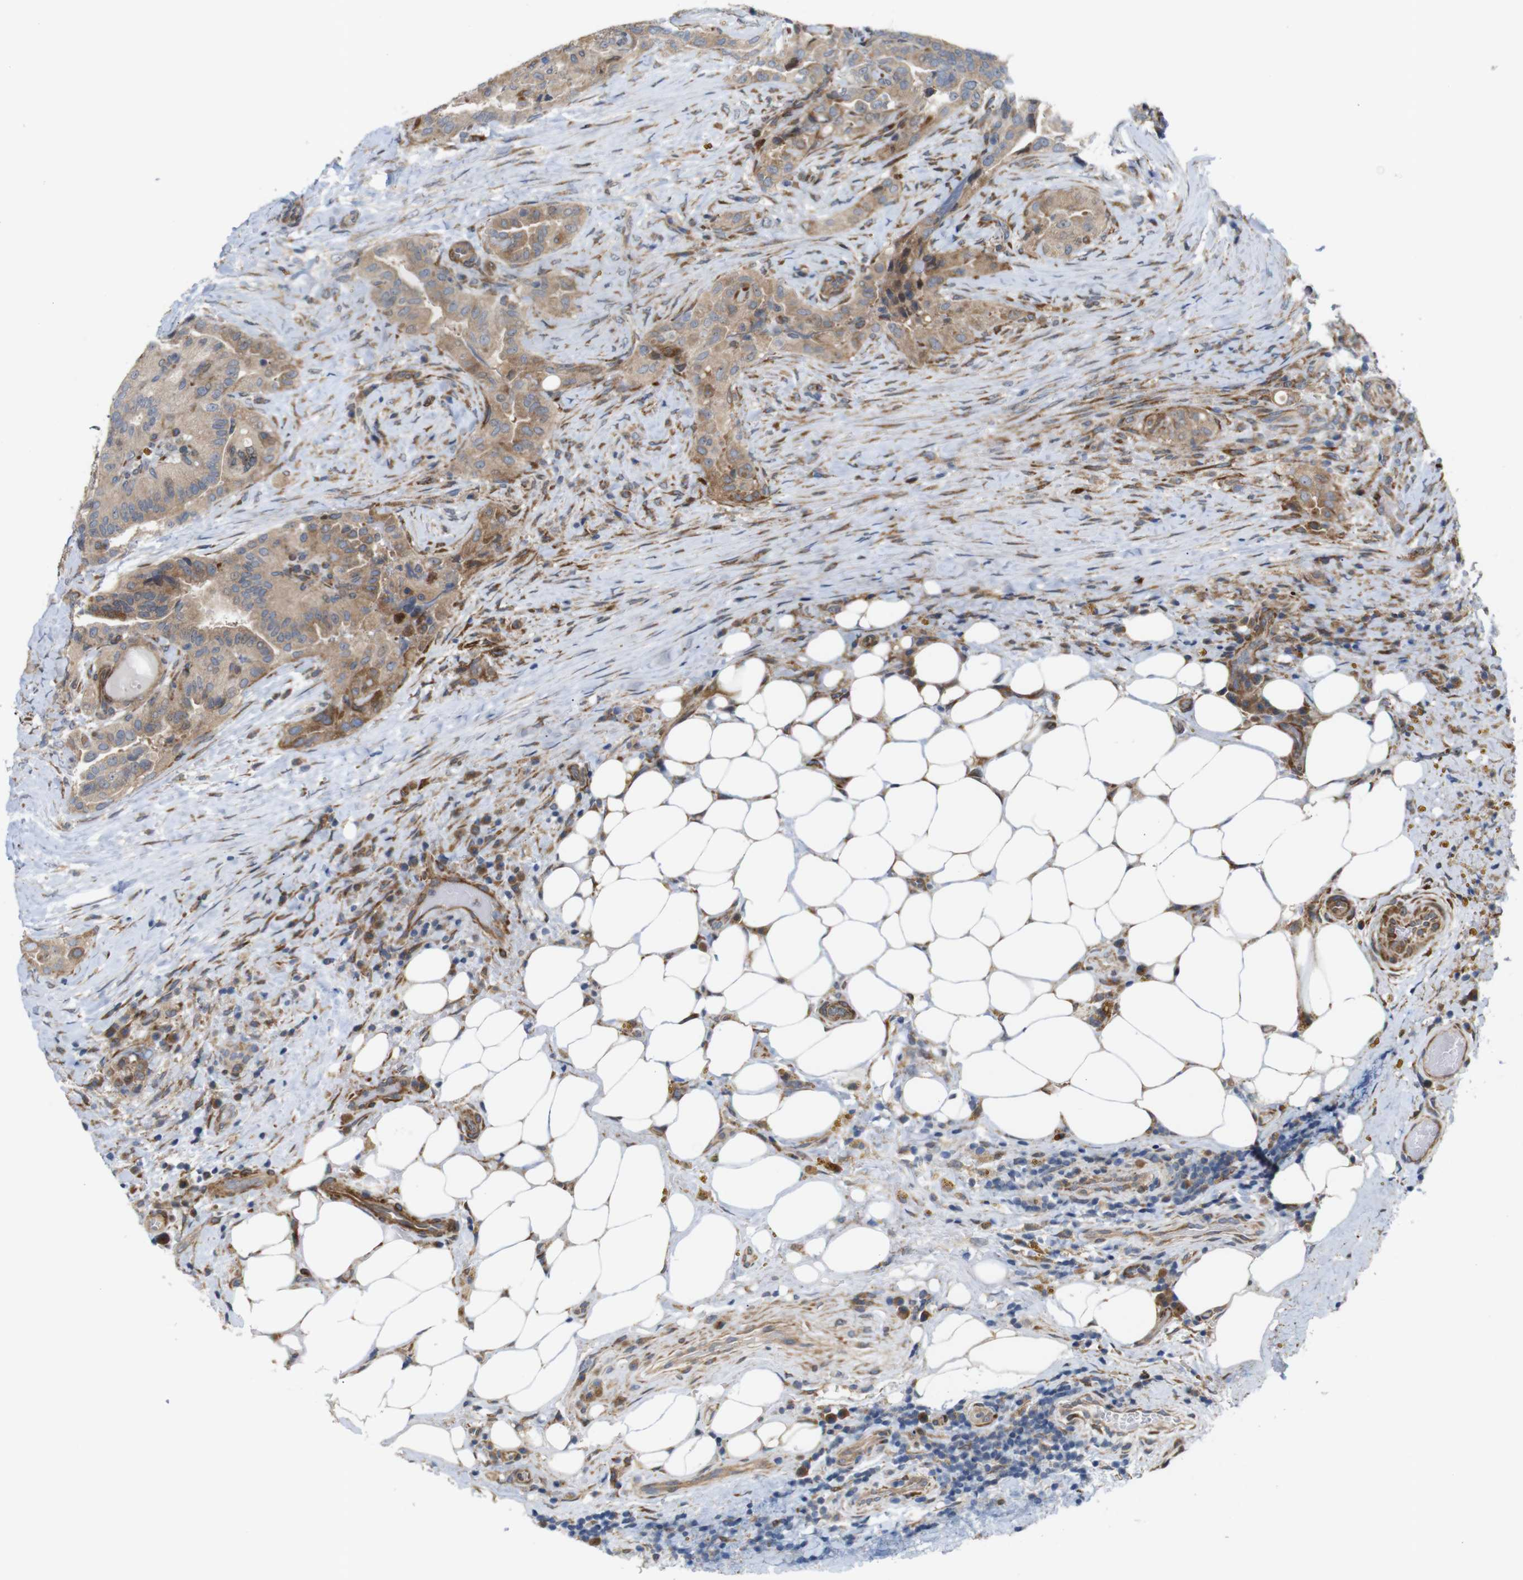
{"staining": {"intensity": "moderate", "quantity": ">75%", "location": "cytoplasmic/membranous"}, "tissue": "thyroid cancer", "cell_type": "Tumor cells", "image_type": "cancer", "snomed": [{"axis": "morphology", "description": "Papillary adenocarcinoma, NOS"}, {"axis": "topography", "description": "Thyroid gland"}], "caption": "Immunohistochemistry photomicrograph of human papillary adenocarcinoma (thyroid) stained for a protein (brown), which shows medium levels of moderate cytoplasmic/membranous staining in approximately >75% of tumor cells.", "gene": "P3H2", "patient": {"sex": "male", "age": 77}}